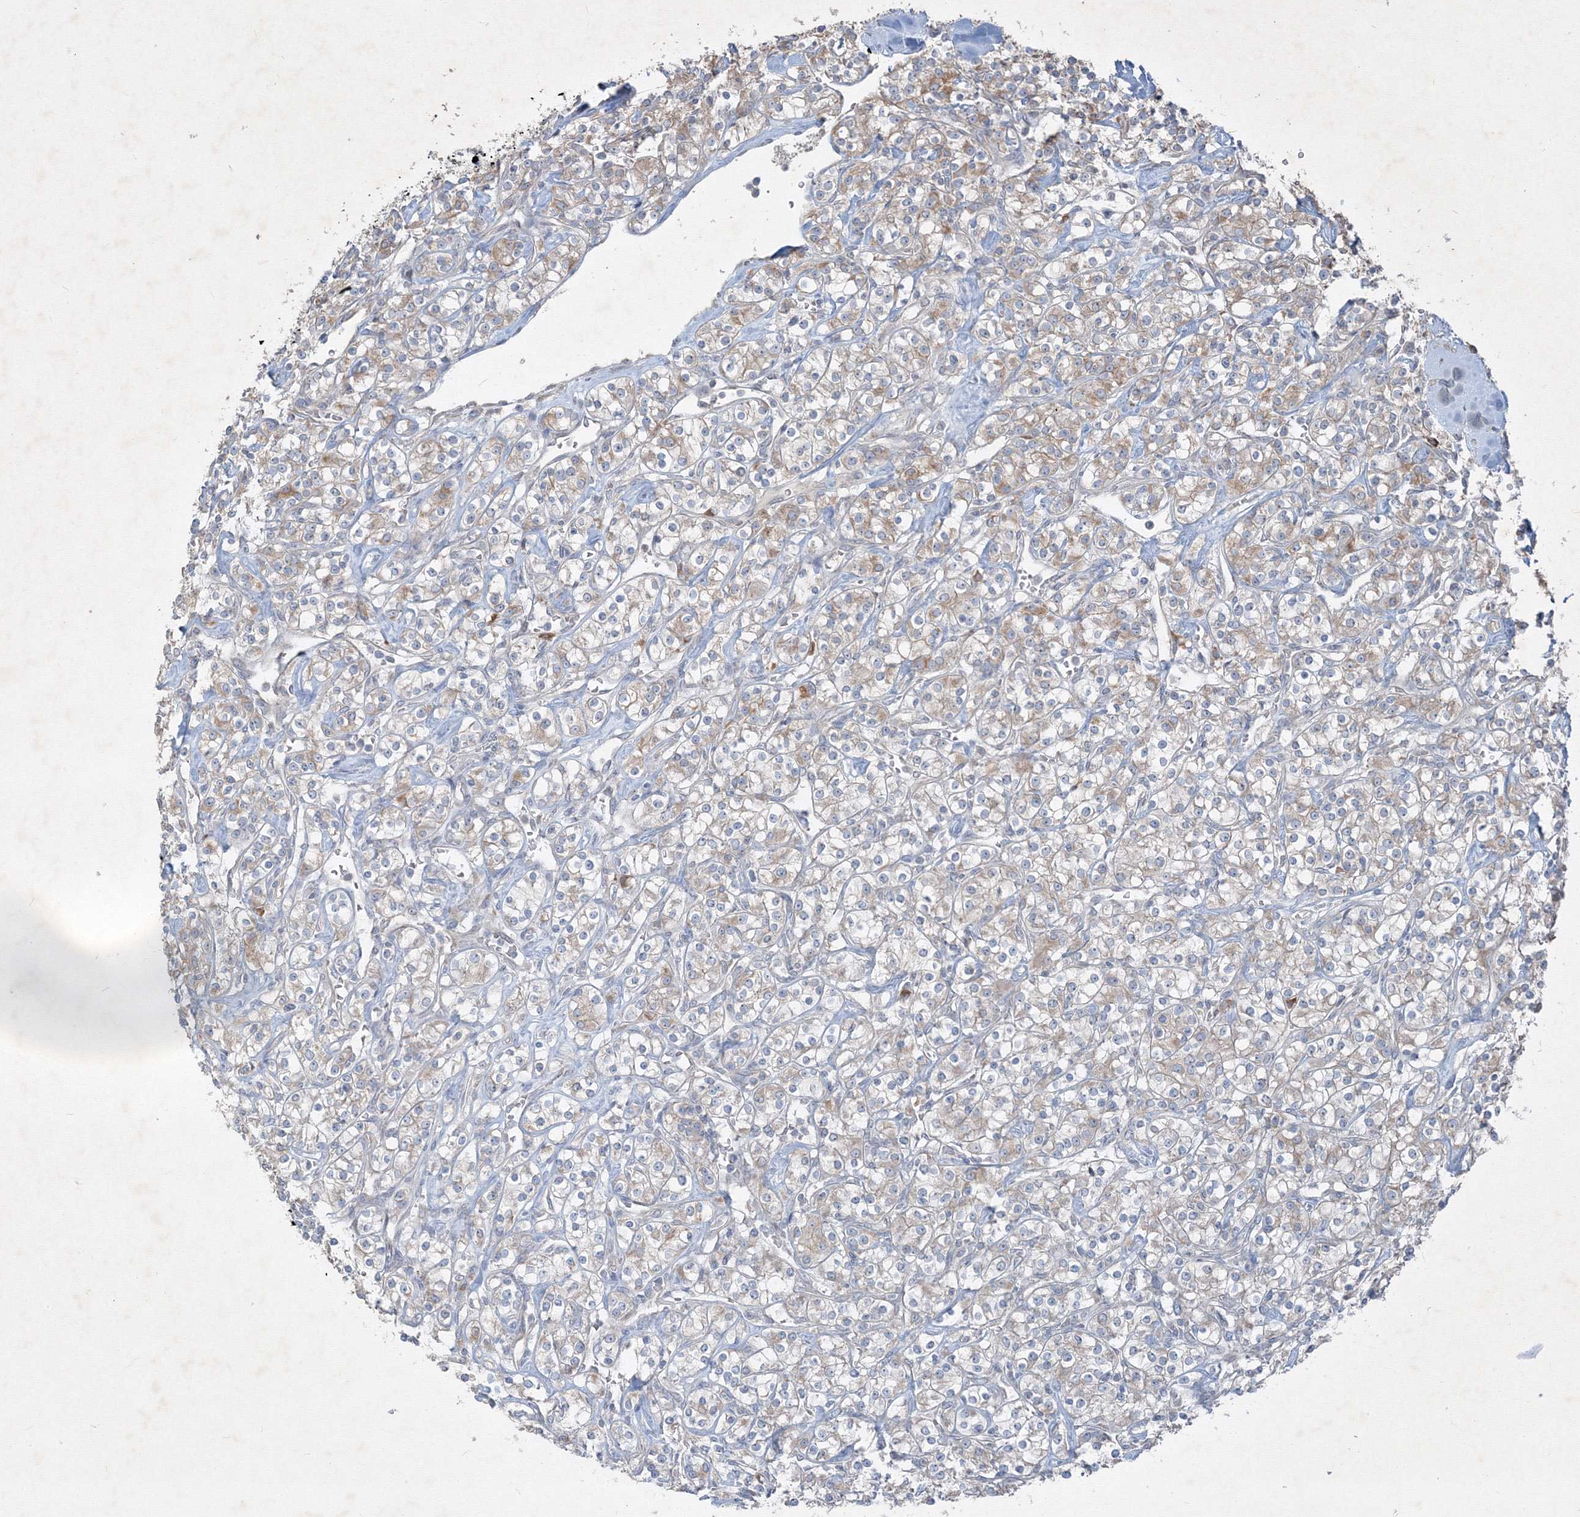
{"staining": {"intensity": "weak", "quantity": "25%-75%", "location": "cytoplasmic/membranous"}, "tissue": "renal cancer", "cell_type": "Tumor cells", "image_type": "cancer", "snomed": [{"axis": "morphology", "description": "Adenocarcinoma, NOS"}, {"axis": "topography", "description": "Kidney"}], "caption": "Tumor cells exhibit weak cytoplasmic/membranous expression in about 25%-75% of cells in renal adenocarcinoma.", "gene": "IFNAR1", "patient": {"sex": "male", "age": 77}}